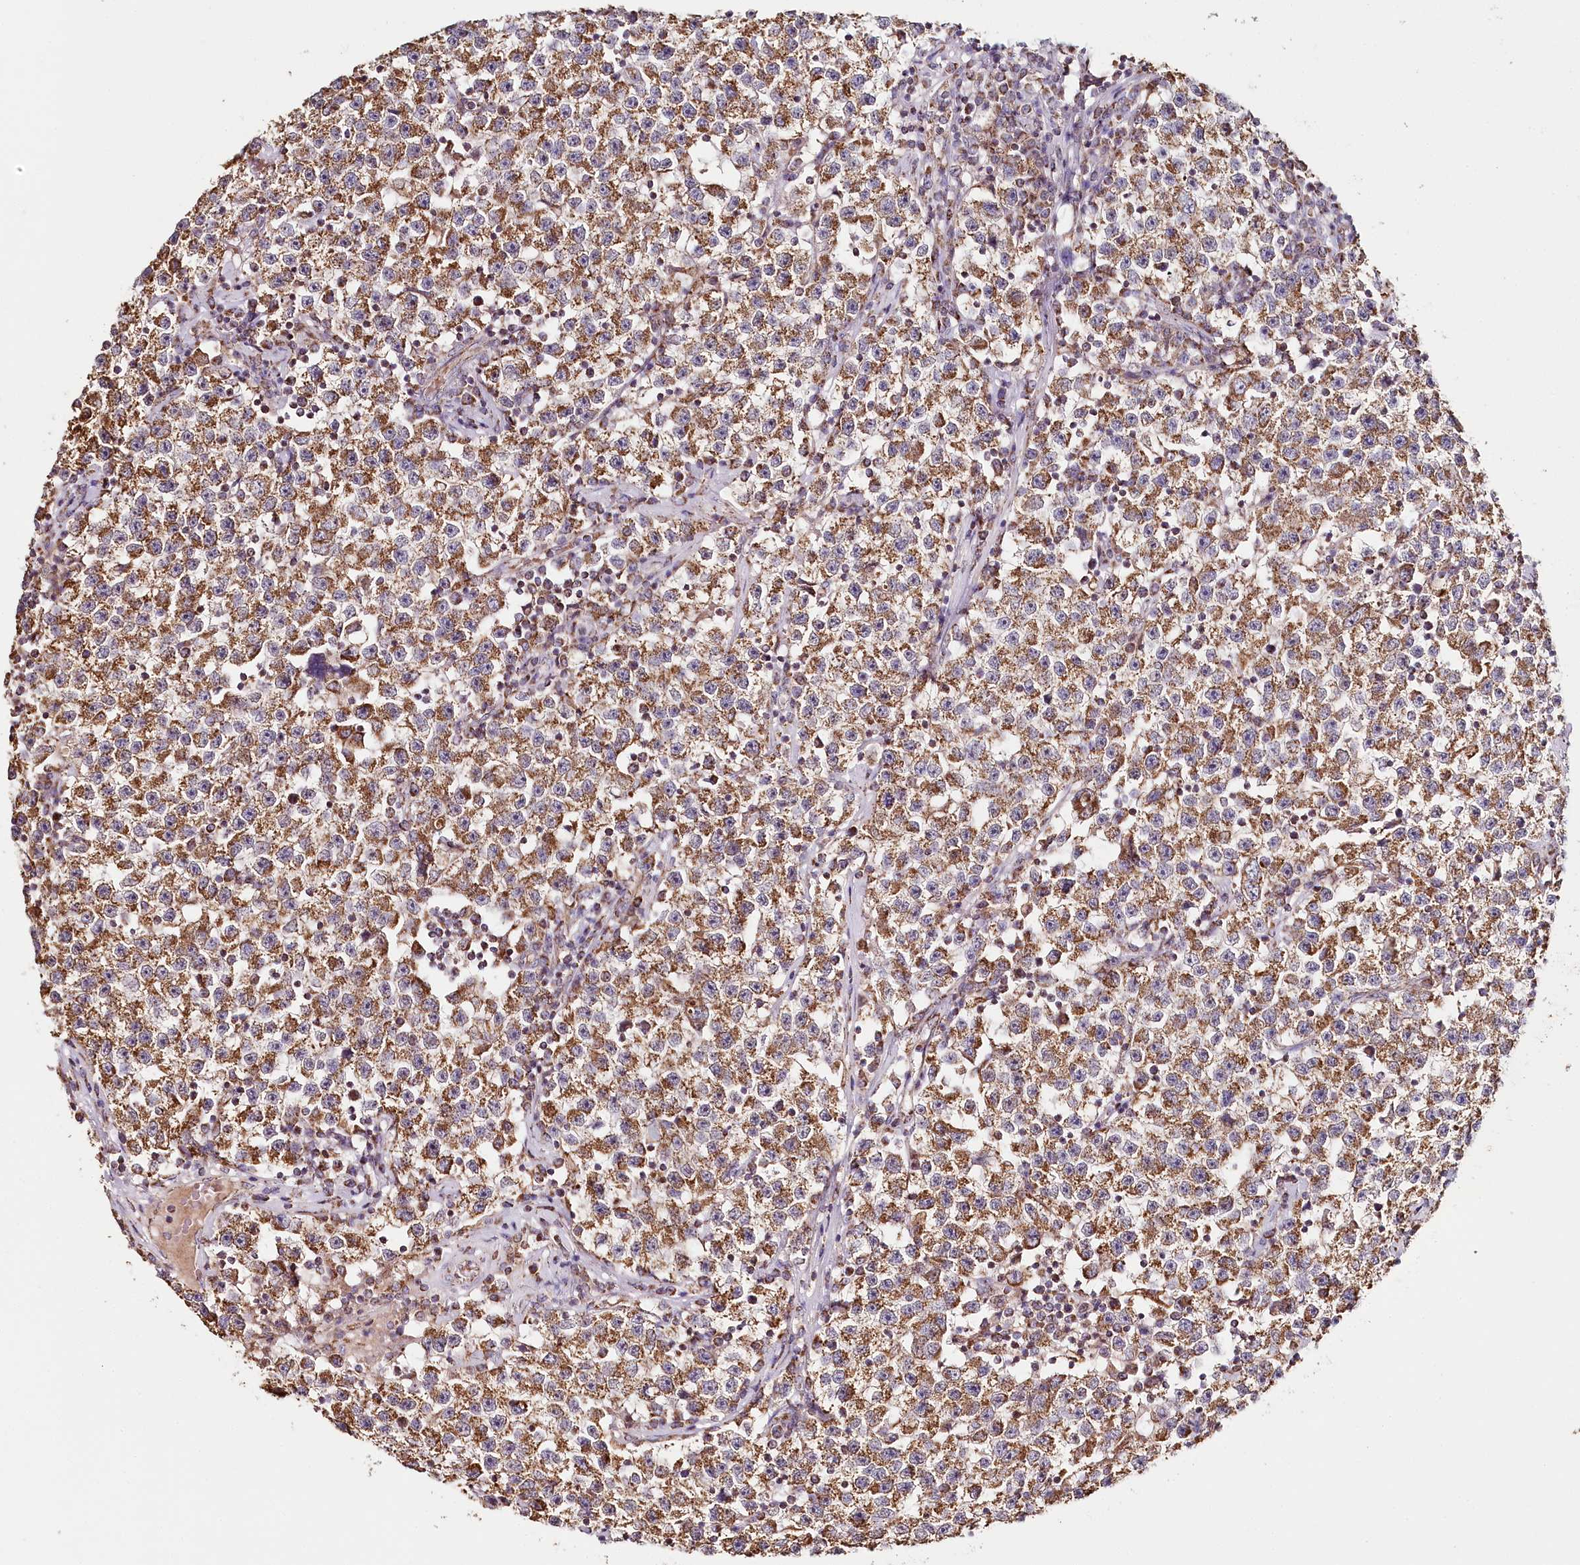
{"staining": {"intensity": "moderate", "quantity": ">75%", "location": "cytoplasmic/membranous"}, "tissue": "testis cancer", "cell_type": "Tumor cells", "image_type": "cancer", "snomed": [{"axis": "morphology", "description": "Seminoma, NOS"}, {"axis": "topography", "description": "Testis"}], "caption": "Testis cancer stained for a protein displays moderate cytoplasmic/membranous positivity in tumor cells.", "gene": "MMP25", "patient": {"sex": "male", "age": 22}}